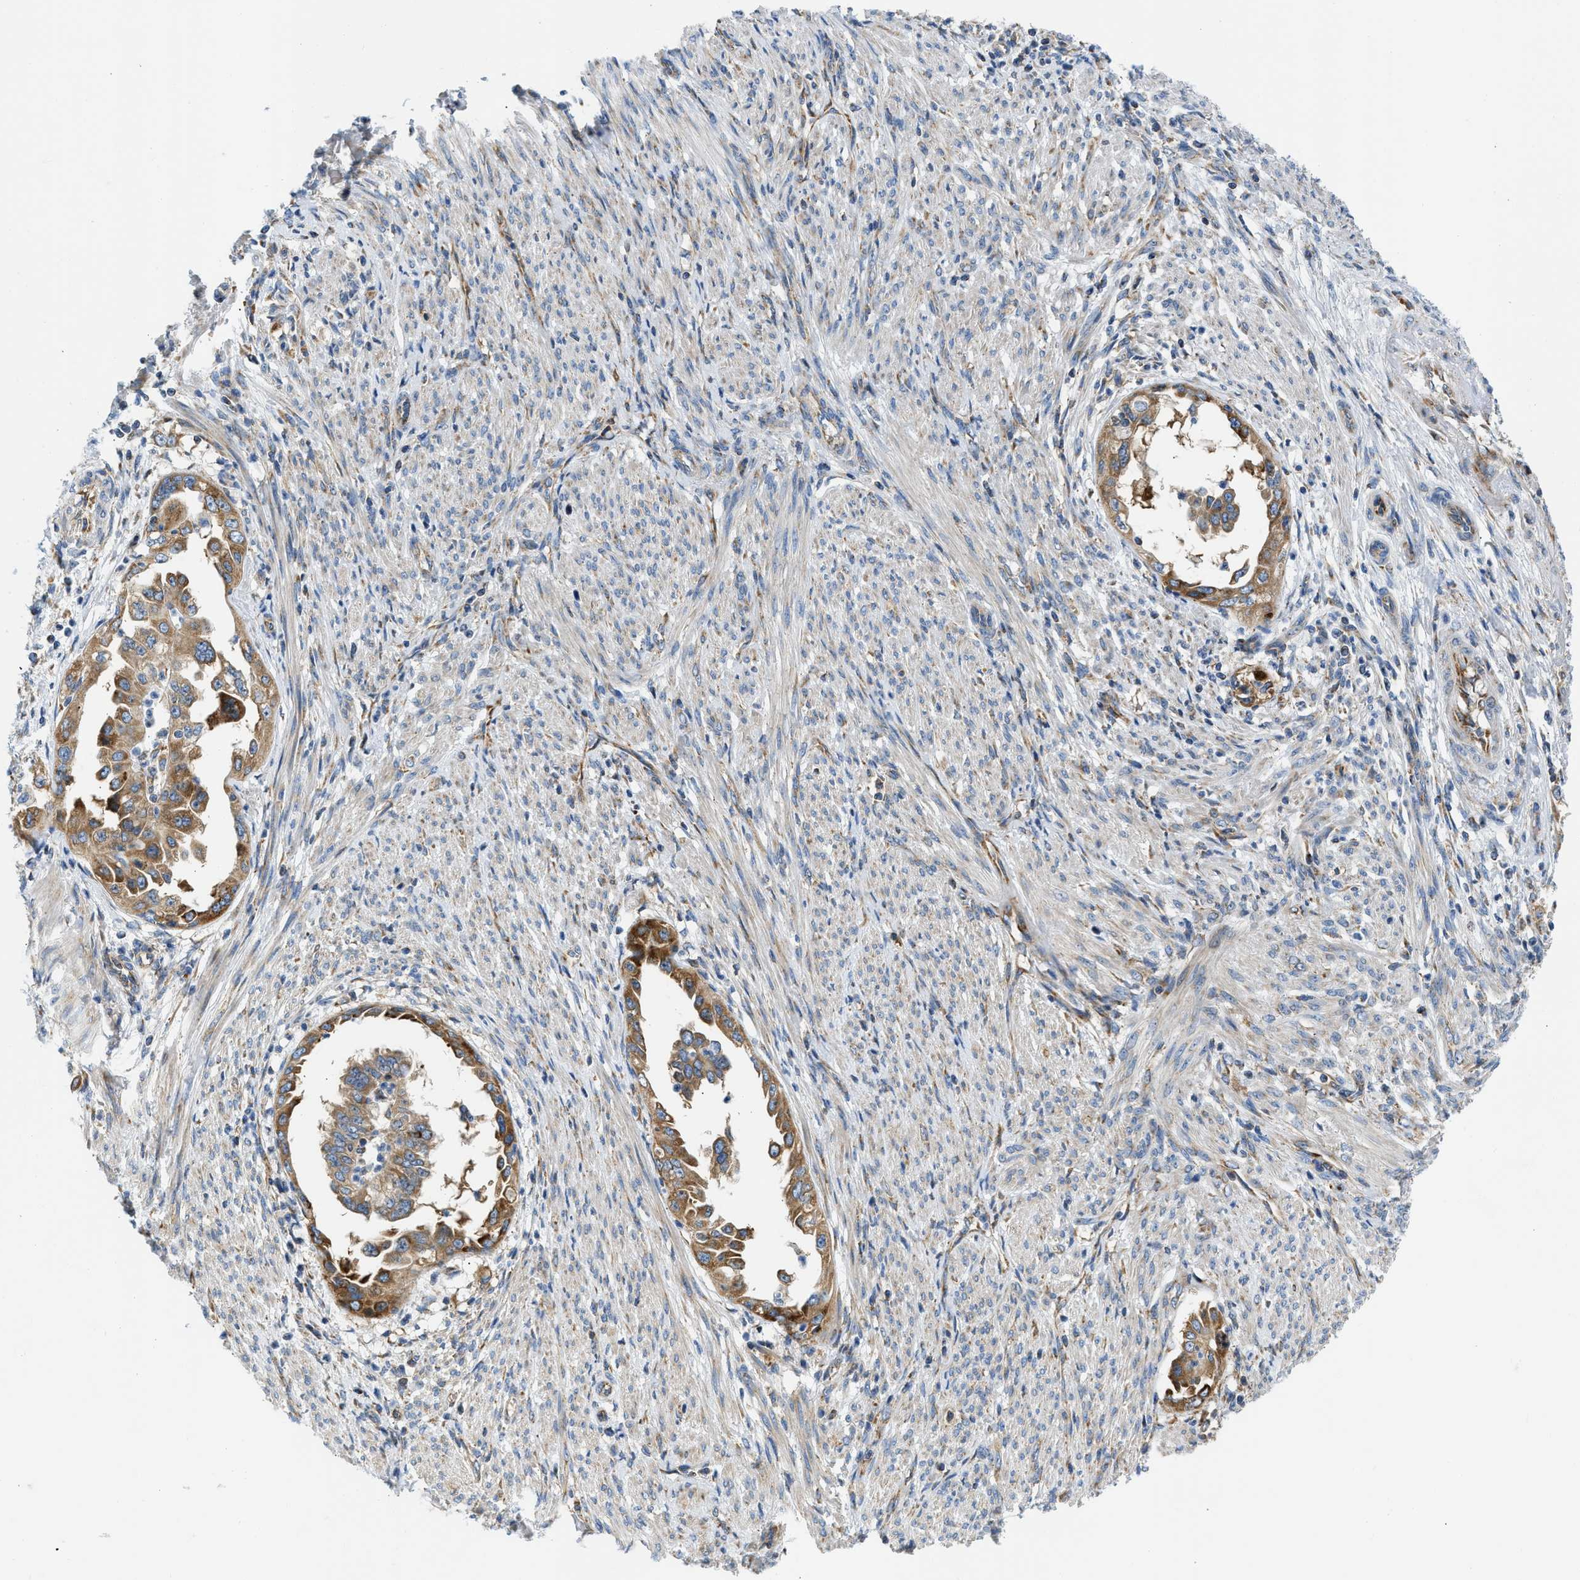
{"staining": {"intensity": "moderate", "quantity": ">75%", "location": "cytoplasmic/membranous"}, "tissue": "endometrial cancer", "cell_type": "Tumor cells", "image_type": "cancer", "snomed": [{"axis": "morphology", "description": "Adenocarcinoma, NOS"}, {"axis": "topography", "description": "Endometrium"}], "caption": "Human endometrial adenocarcinoma stained with a protein marker displays moderate staining in tumor cells.", "gene": "CAMKK2", "patient": {"sex": "female", "age": 85}}